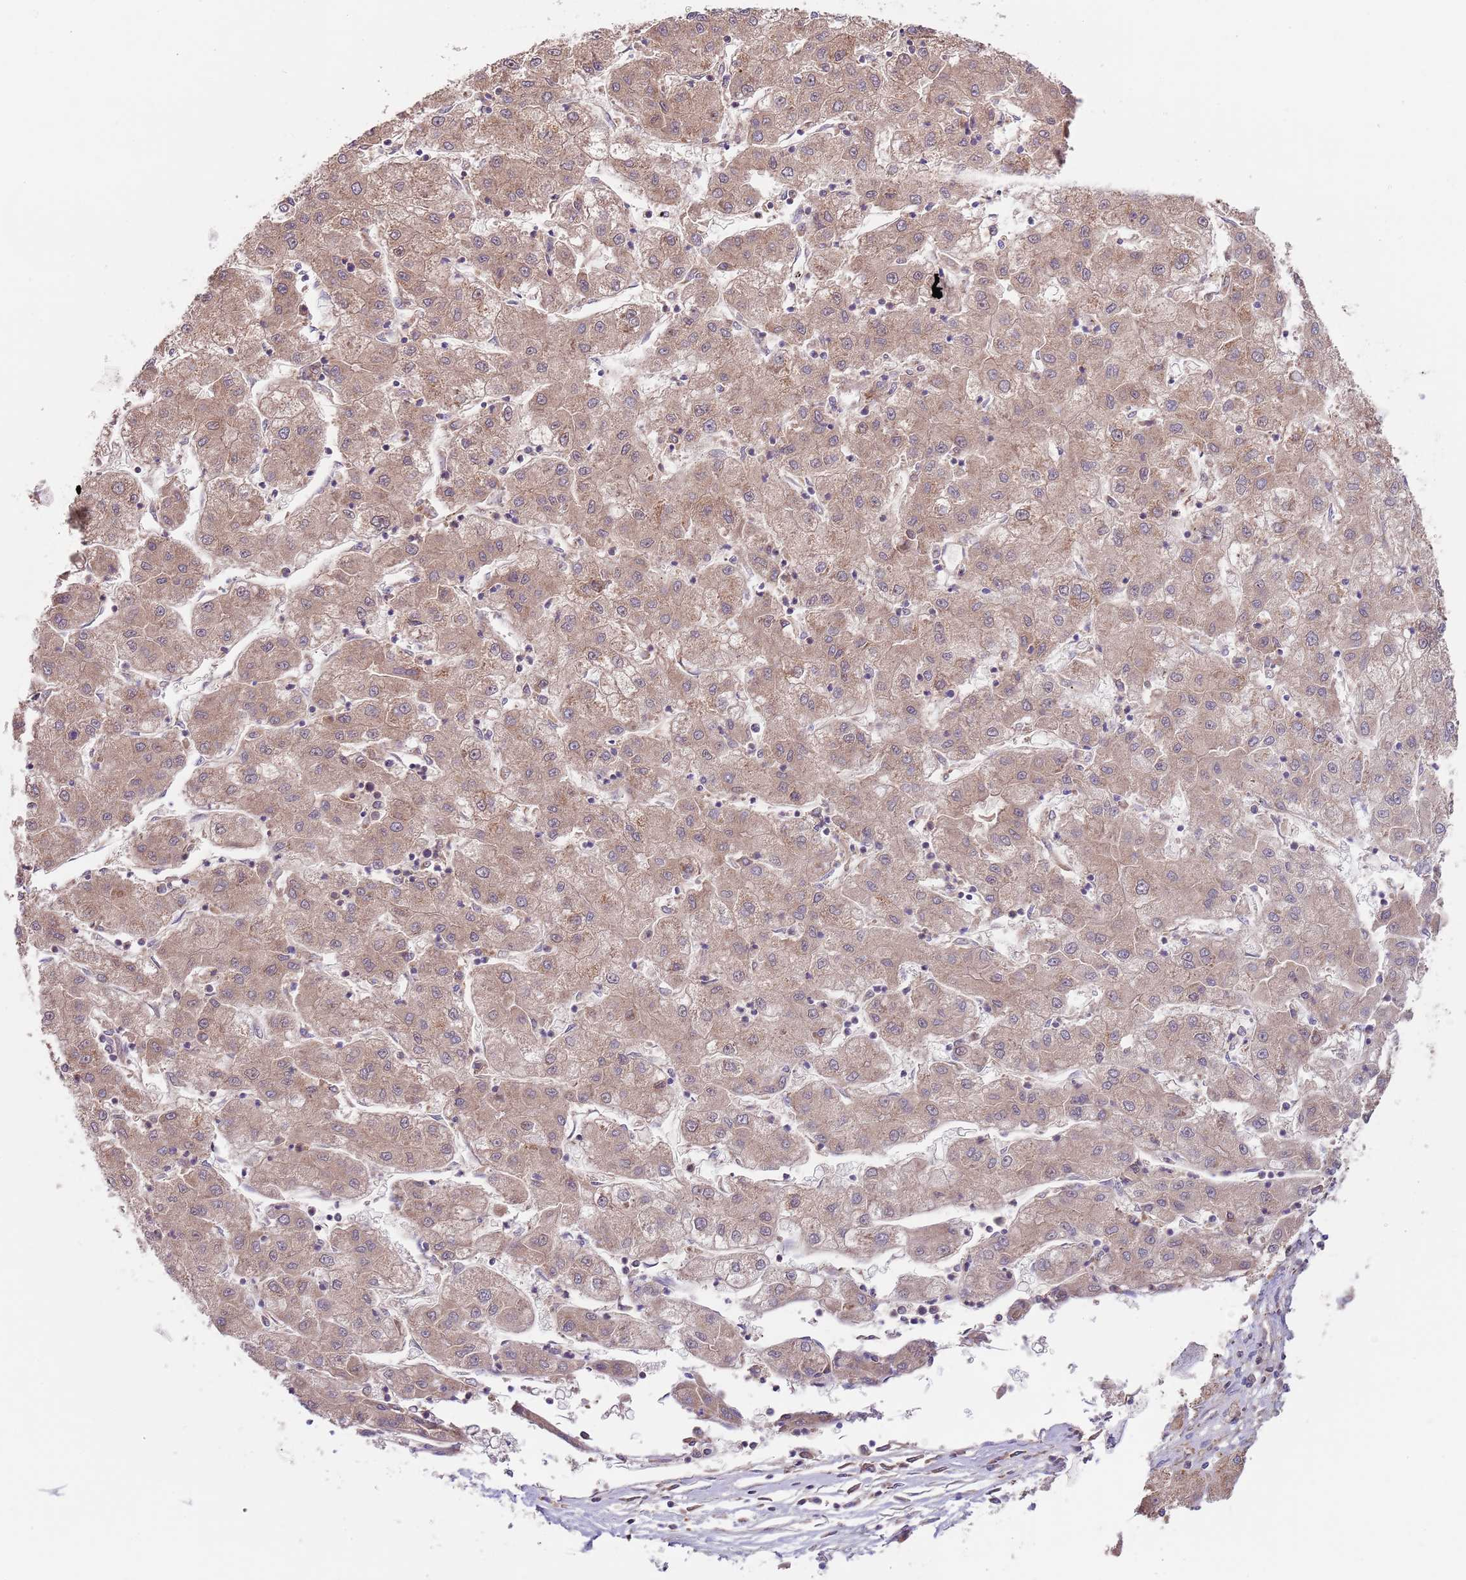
{"staining": {"intensity": "weak", "quantity": ">75%", "location": "cytoplasmic/membranous"}, "tissue": "liver cancer", "cell_type": "Tumor cells", "image_type": "cancer", "snomed": [{"axis": "morphology", "description": "Carcinoma, Hepatocellular, NOS"}, {"axis": "topography", "description": "Liver"}], "caption": "There is low levels of weak cytoplasmic/membranous expression in tumor cells of liver cancer (hepatocellular carcinoma), as demonstrated by immunohistochemical staining (brown color).", "gene": "EIF3F", "patient": {"sex": "male", "age": 72}}